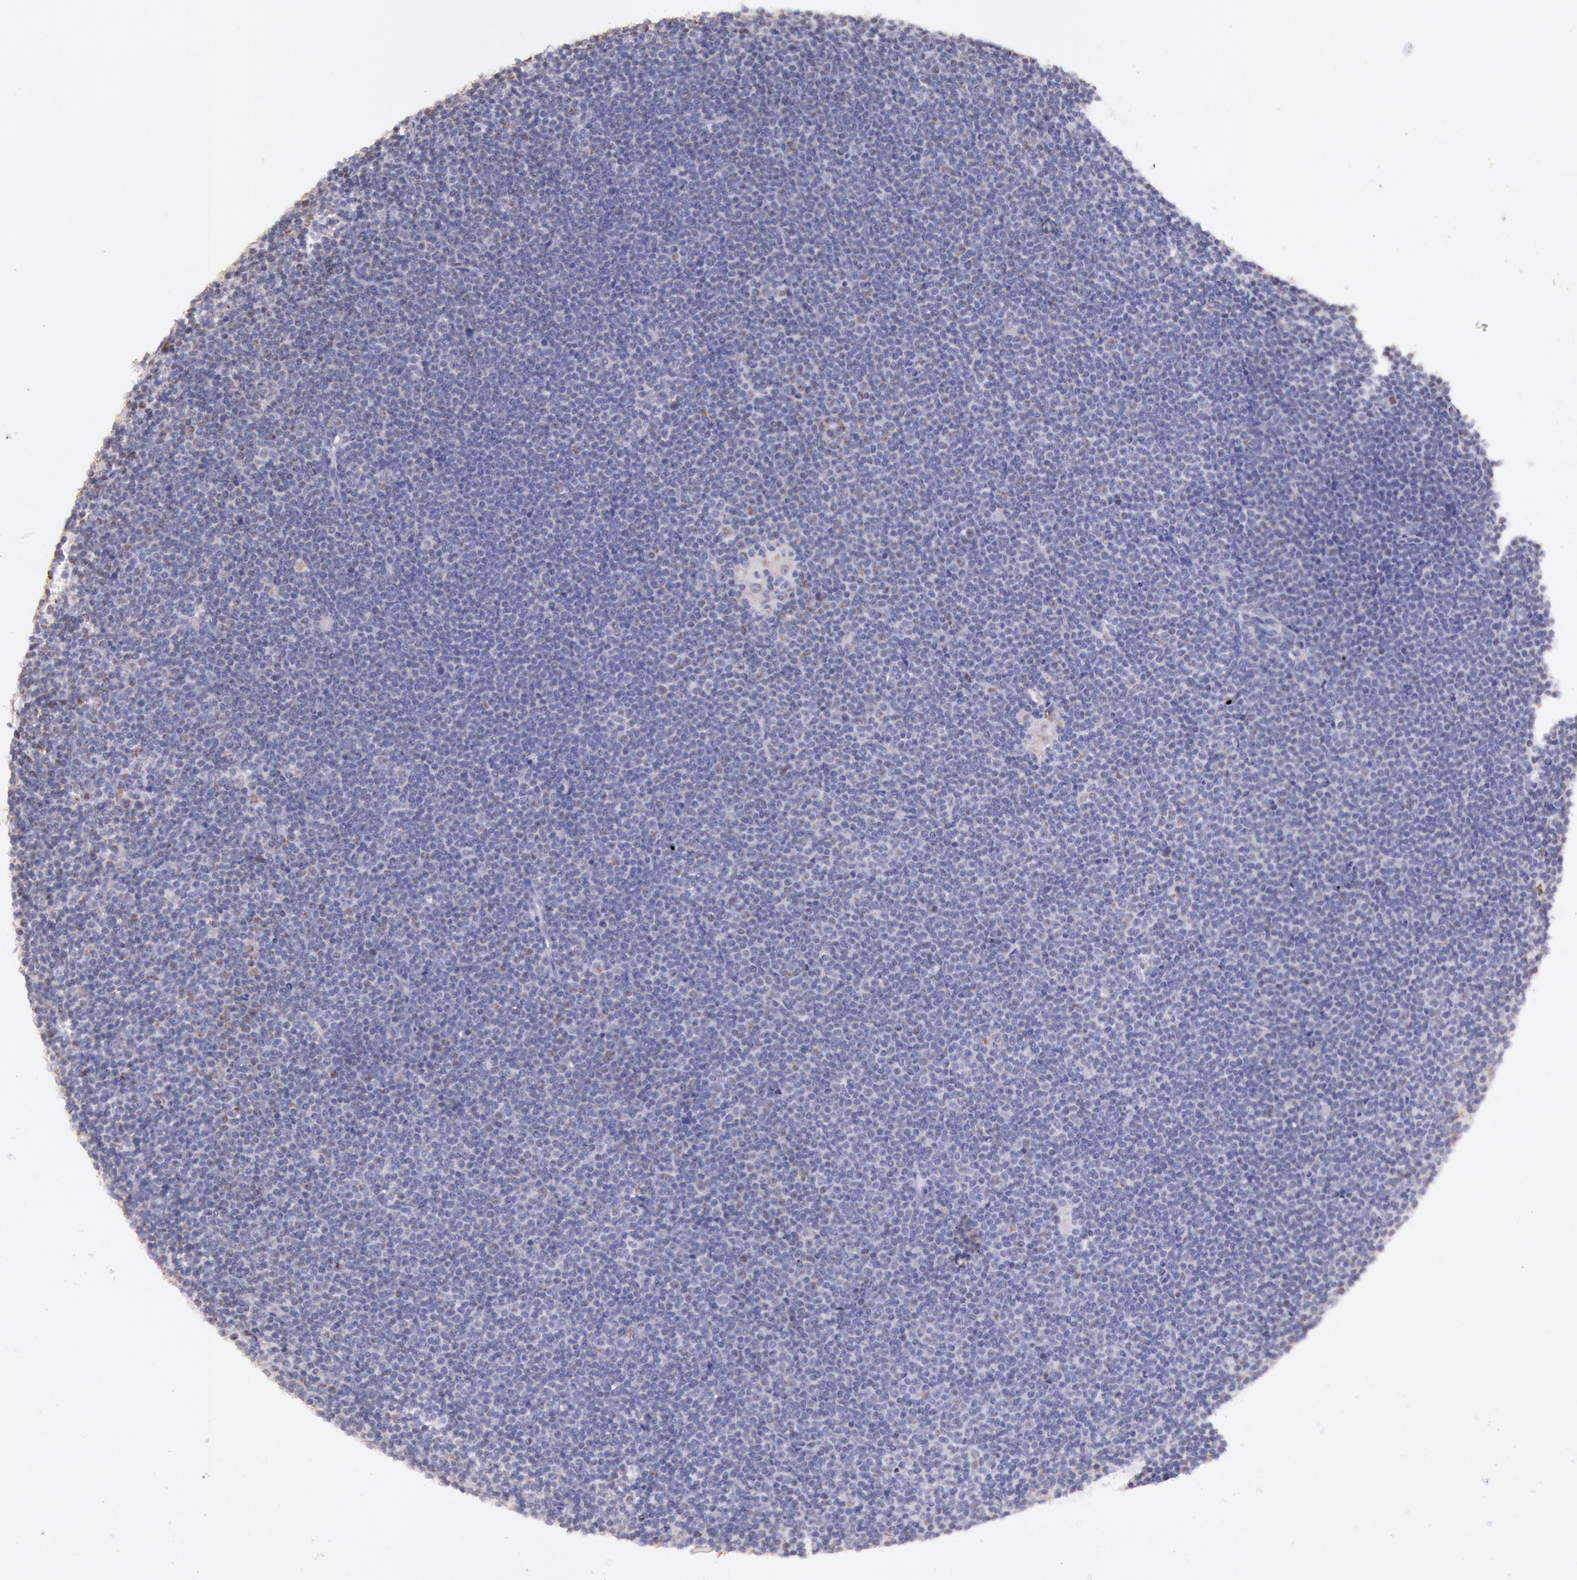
{"staining": {"intensity": "weak", "quantity": "<25%", "location": "nuclear"}, "tissue": "lymphoma", "cell_type": "Tumor cells", "image_type": "cancer", "snomed": [{"axis": "morphology", "description": "Malignant lymphoma, non-Hodgkin's type, Low grade"}, {"axis": "topography", "description": "Lymph node"}], "caption": "This is a photomicrograph of immunohistochemistry (IHC) staining of low-grade malignant lymphoma, non-Hodgkin's type, which shows no positivity in tumor cells.", "gene": "FRMD6", "patient": {"sex": "female", "age": 69}}